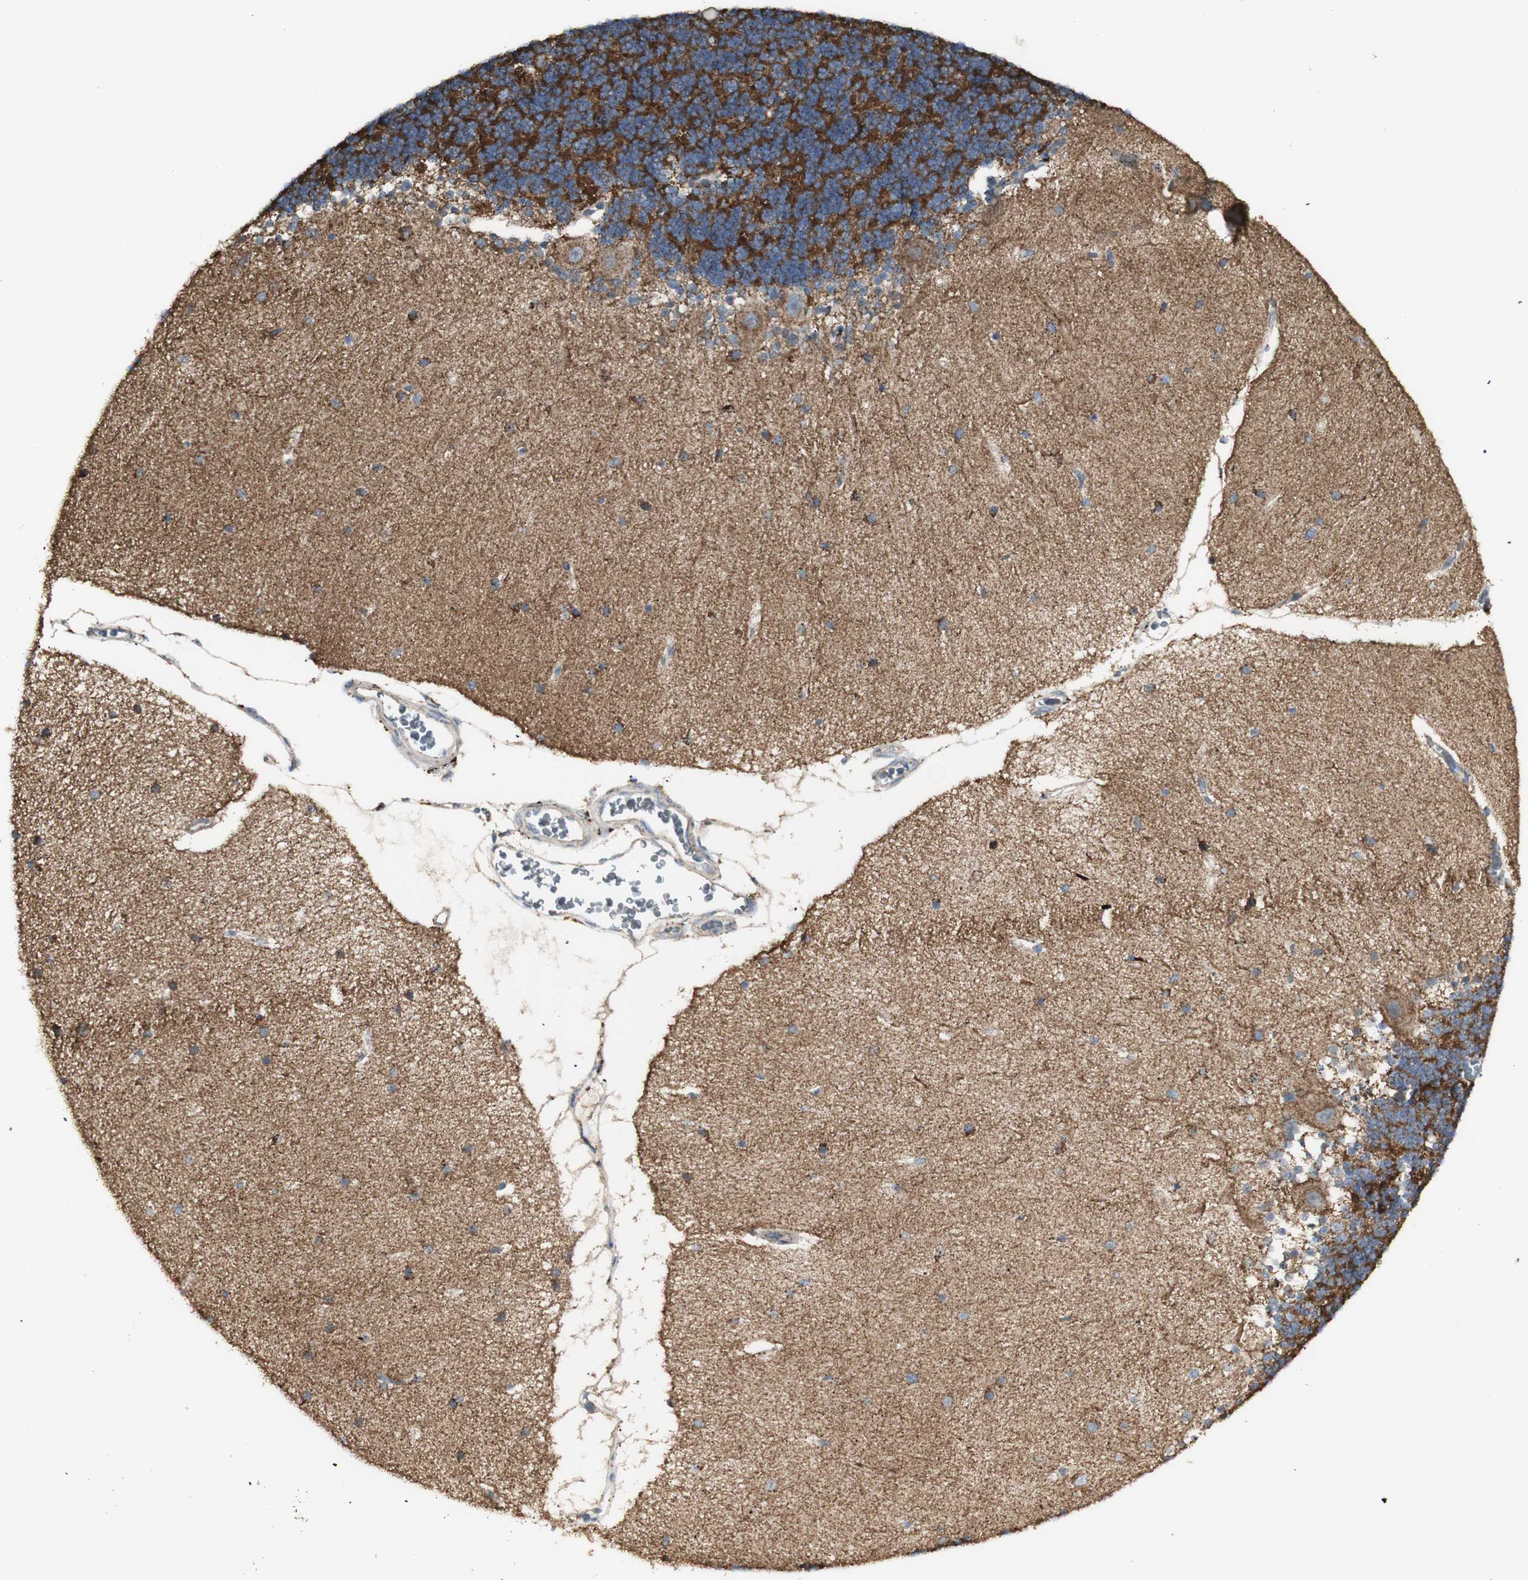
{"staining": {"intensity": "strong", "quantity": ">75%", "location": "cytoplasmic/membranous"}, "tissue": "cerebellum", "cell_type": "Cells in granular layer", "image_type": "normal", "snomed": [{"axis": "morphology", "description": "Normal tissue, NOS"}, {"axis": "topography", "description": "Cerebellum"}], "caption": "IHC staining of normal cerebellum, which reveals high levels of strong cytoplasmic/membranous staining in about >75% of cells in granular layer indicating strong cytoplasmic/membranous protein staining. The staining was performed using DAB (brown) for protein detection and nuclei were counterstained in hematoxylin (blue).", "gene": "LETM1", "patient": {"sex": "female", "age": 54}}